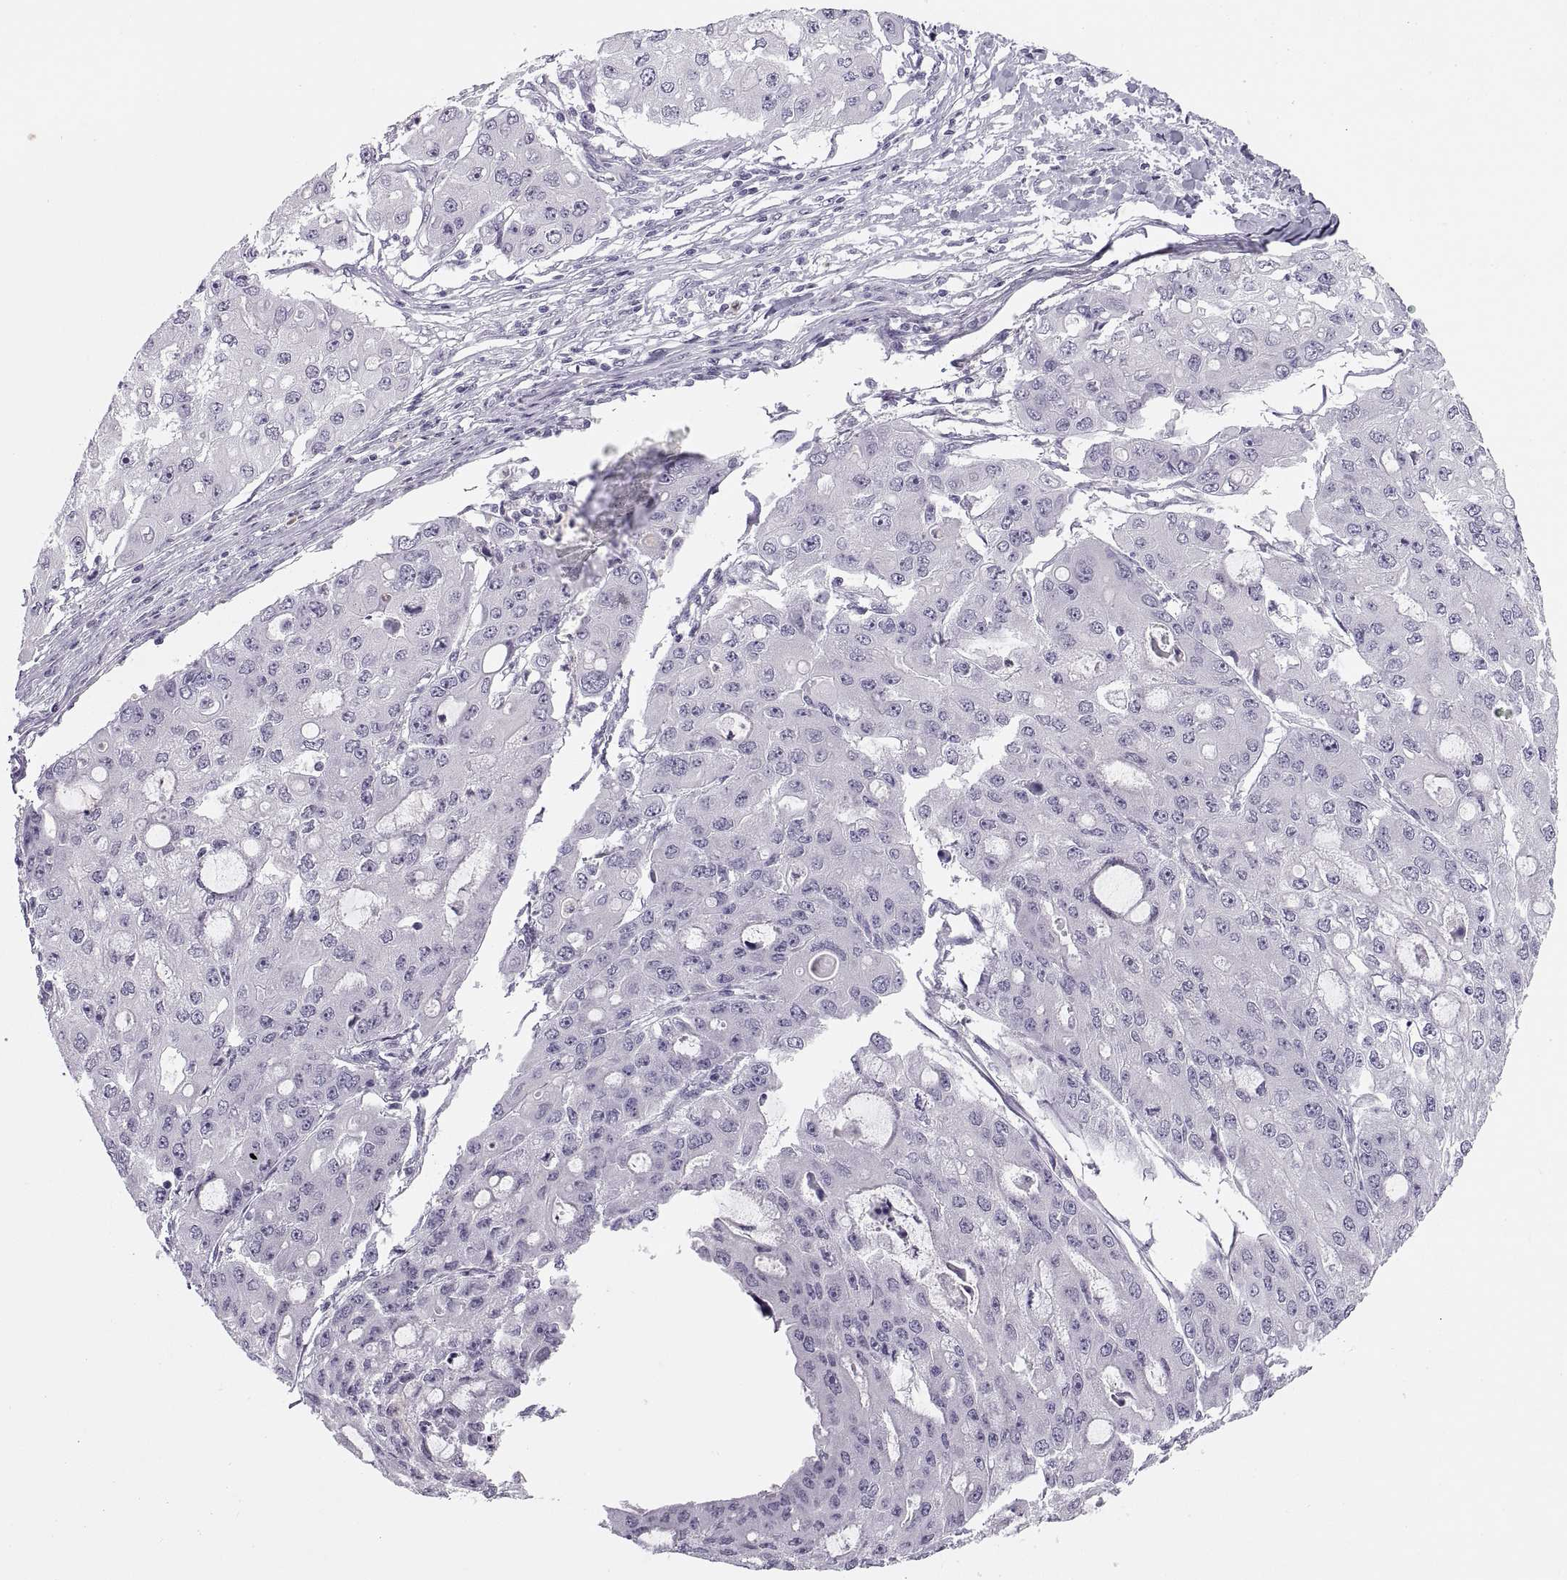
{"staining": {"intensity": "negative", "quantity": "none", "location": "none"}, "tissue": "ovarian cancer", "cell_type": "Tumor cells", "image_type": "cancer", "snomed": [{"axis": "morphology", "description": "Cystadenocarcinoma, serous, NOS"}, {"axis": "topography", "description": "Ovary"}], "caption": "Photomicrograph shows no significant protein positivity in tumor cells of serous cystadenocarcinoma (ovarian).", "gene": "C3orf22", "patient": {"sex": "female", "age": 56}}